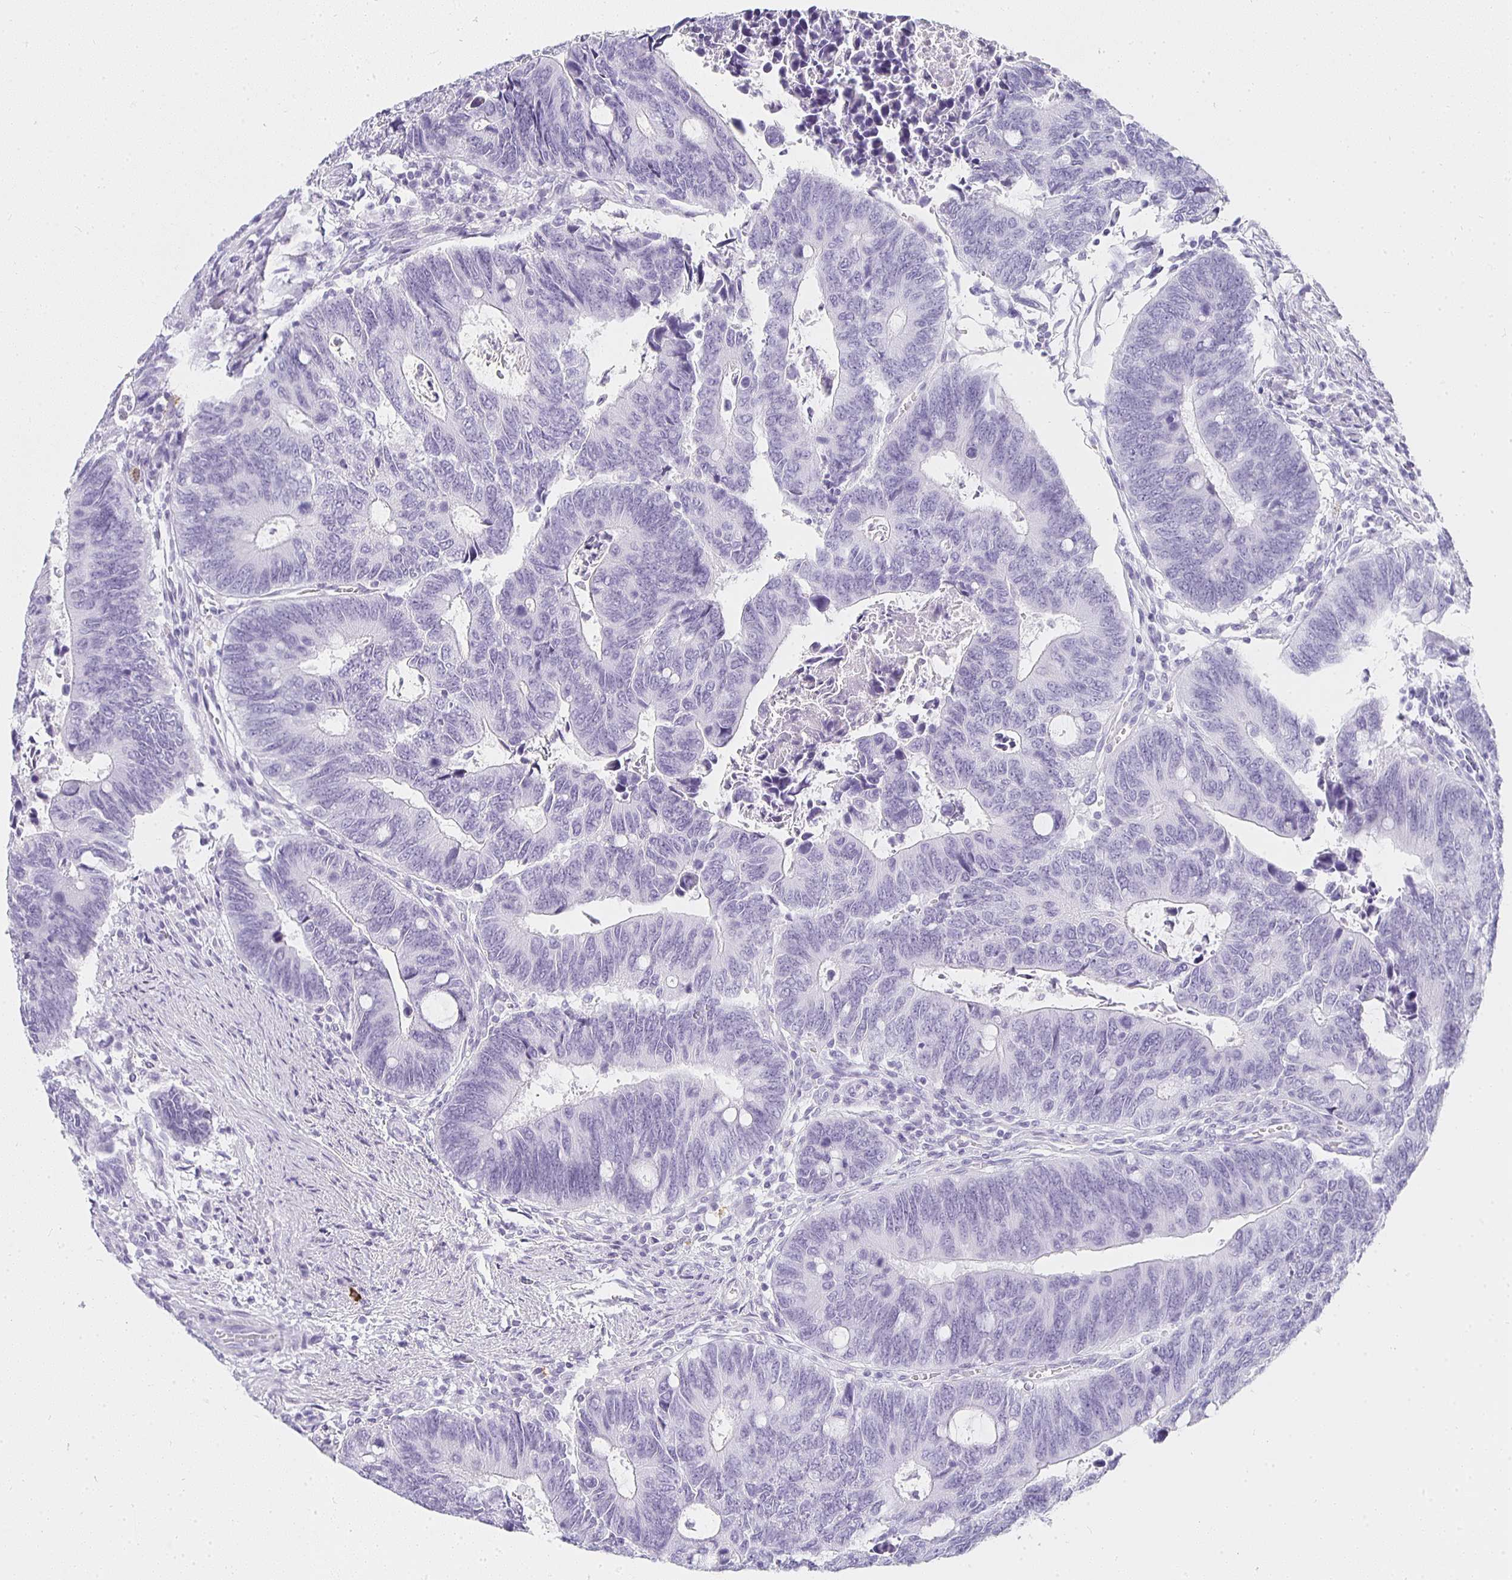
{"staining": {"intensity": "negative", "quantity": "none", "location": "none"}, "tissue": "colorectal cancer", "cell_type": "Tumor cells", "image_type": "cancer", "snomed": [{"axis": "morphology", "description": "Adenocarcinoma, NOS"}, {"axis": "topography", "description": "Colon"}], "caption": "High power microscopy micrograph of an immunohistochemistry micrograph of colorectal adenocarcinoma, revealing no significant expression in tumor cells.", "gene": "TPSD1", "patient": {"sex": "male", "age": 87}}